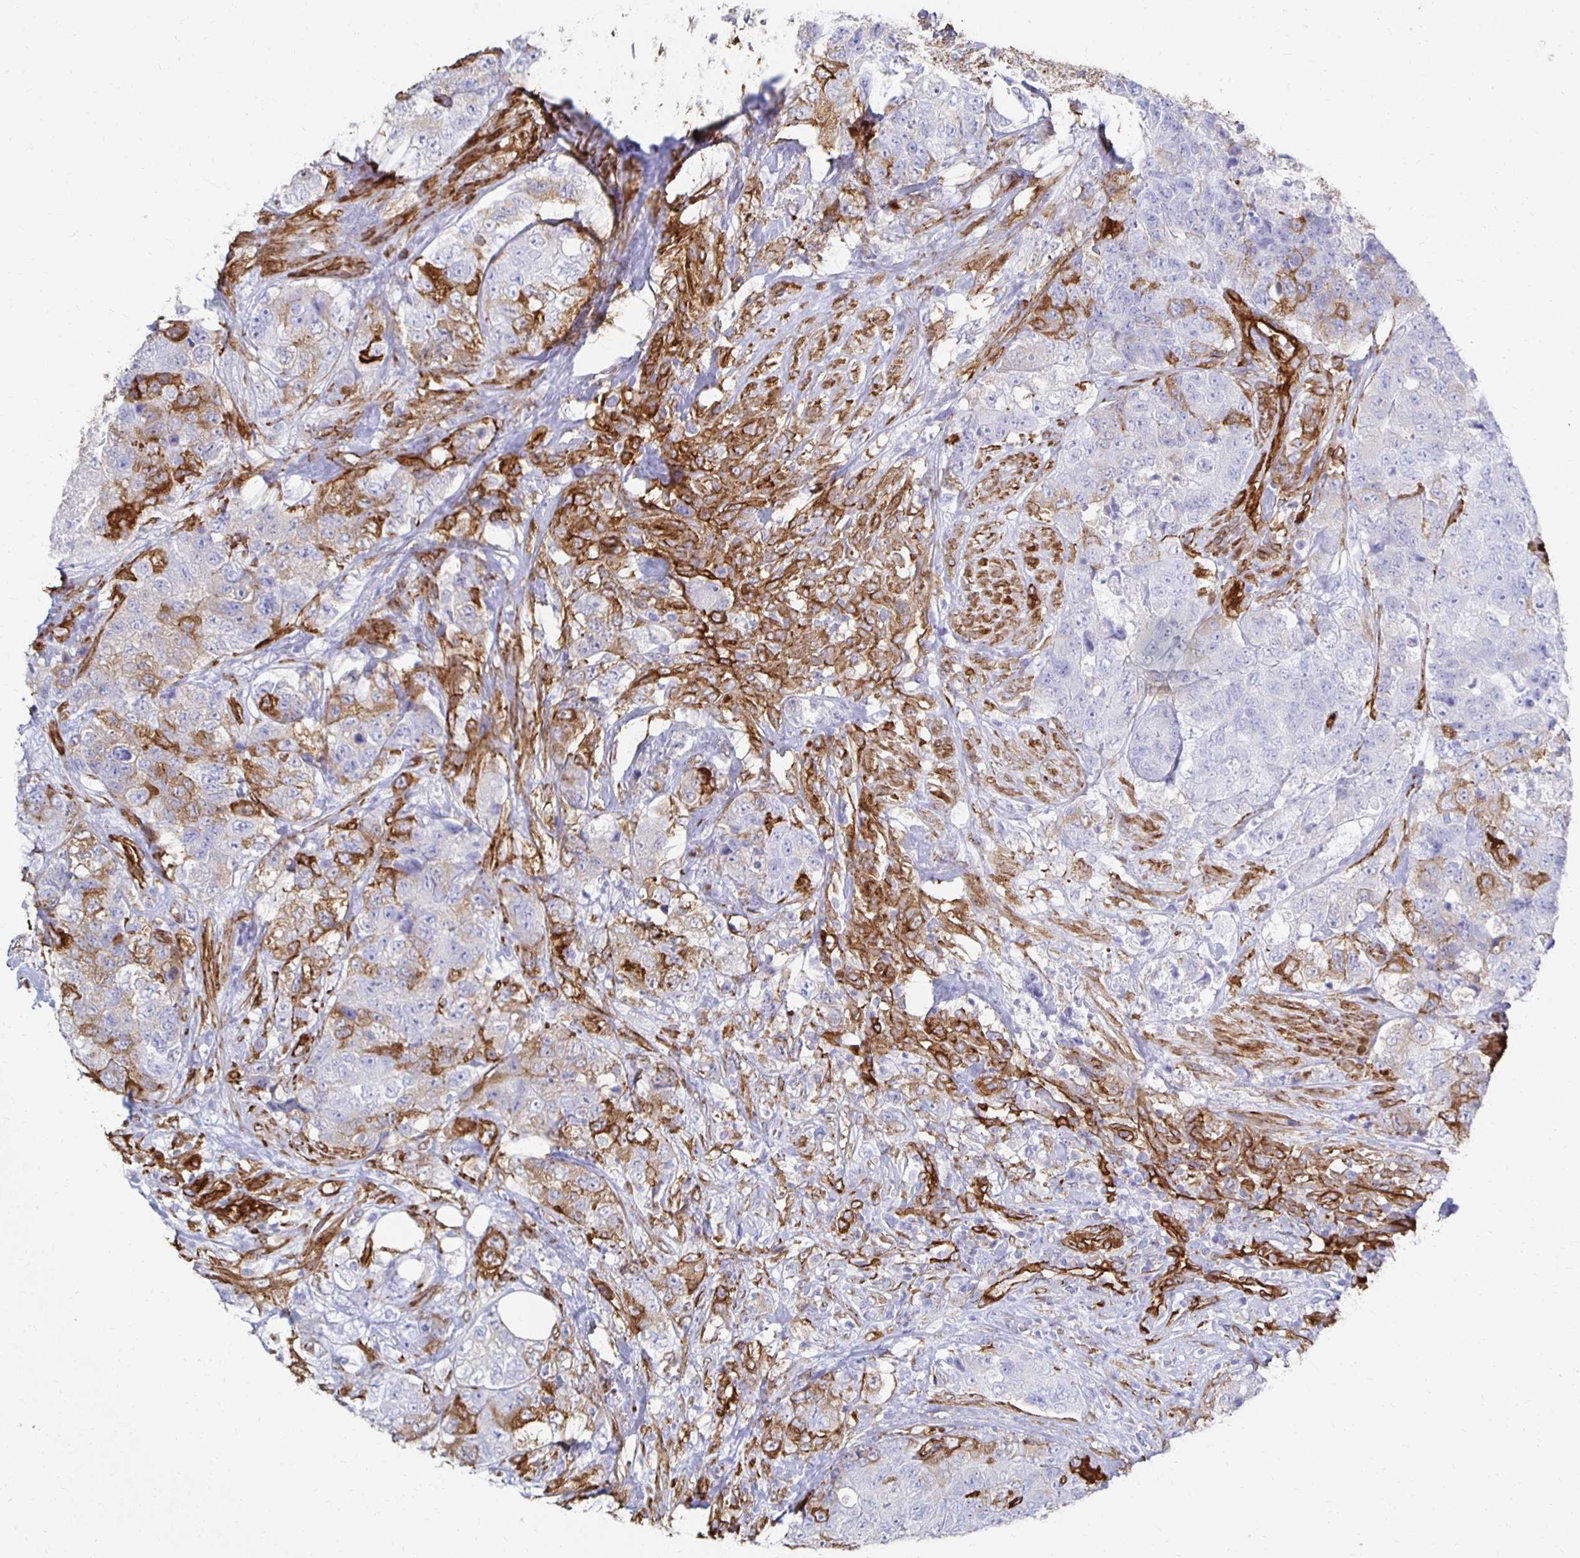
{"staining": {"intensity": "moderate", "quantity": "<25%", "location": "cytoplasmic/membranous"}, "tissue": "urothelial cancer", "cell_type": "Tumor cells", "image_type": "cancer", "snomed": [{"axis": "morphology", "description": "Urothelial carcinoma, High grade"}, {"axis": "topography", "description": "Urinary bladder"}], "caption": "Moderate cytoplasmic/membranous positivity is present in about <25% of tumor cells in urothelial cancer.", "gene": "VIPR2", "patient": {"sex": "female", "age": 78}}